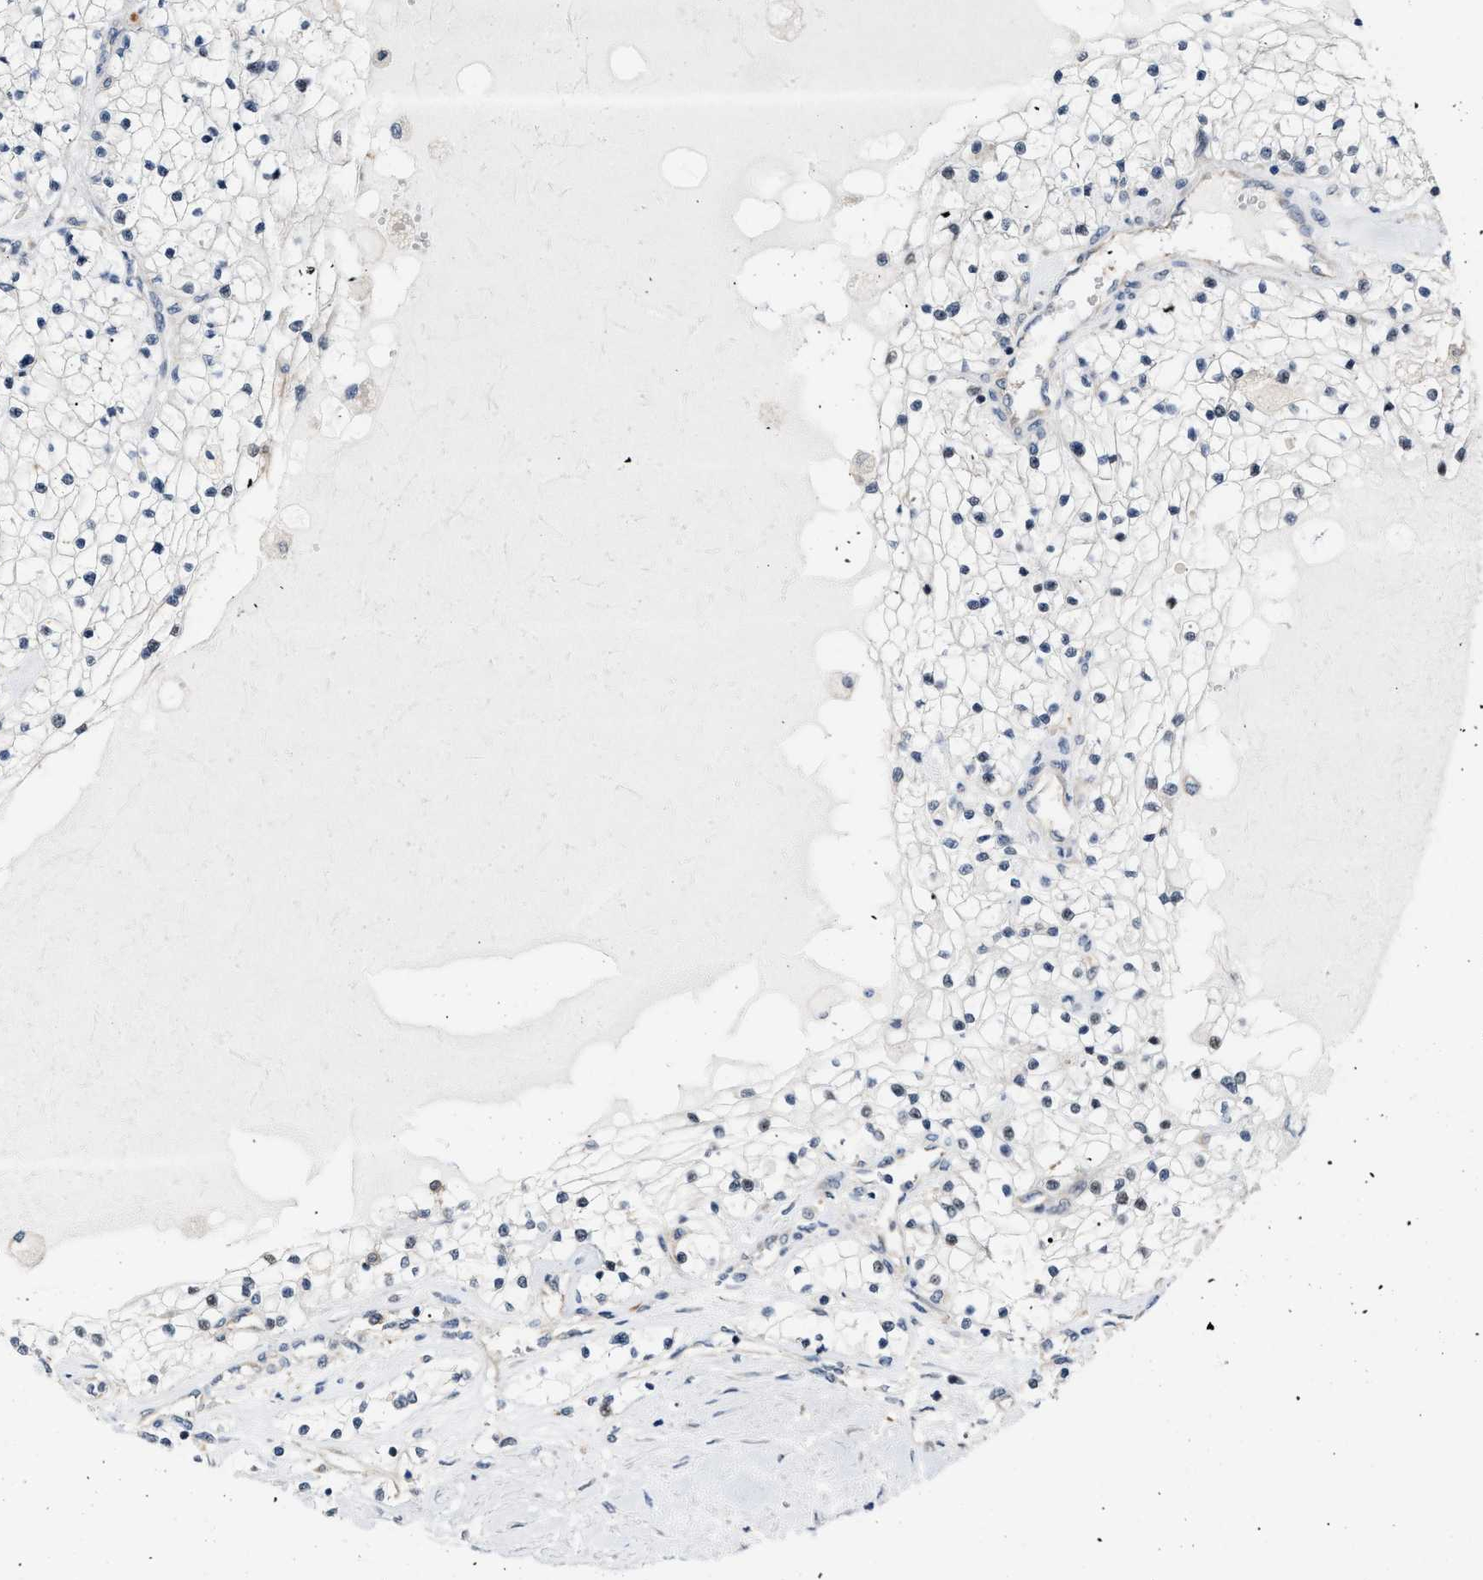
{"staining": {"intensity": "negative", "quantity": "none", "location": "none"}, "tissue": "renal cancer", "cell_type": "Tumor cells", "image_type": "cancer", "snomed": [{"axis": "morphology", "description": "Adenocarcinoma, NOS"}, {"axis": "topography", "description": "Kidney"}], "caption": "This is an immunohistochemistry image of renal cancer (adenocarcinoma). There is no staining in tumor cells.", "gene": "CSNK1A1", "patient": {"sex": "male", "age": 68}}